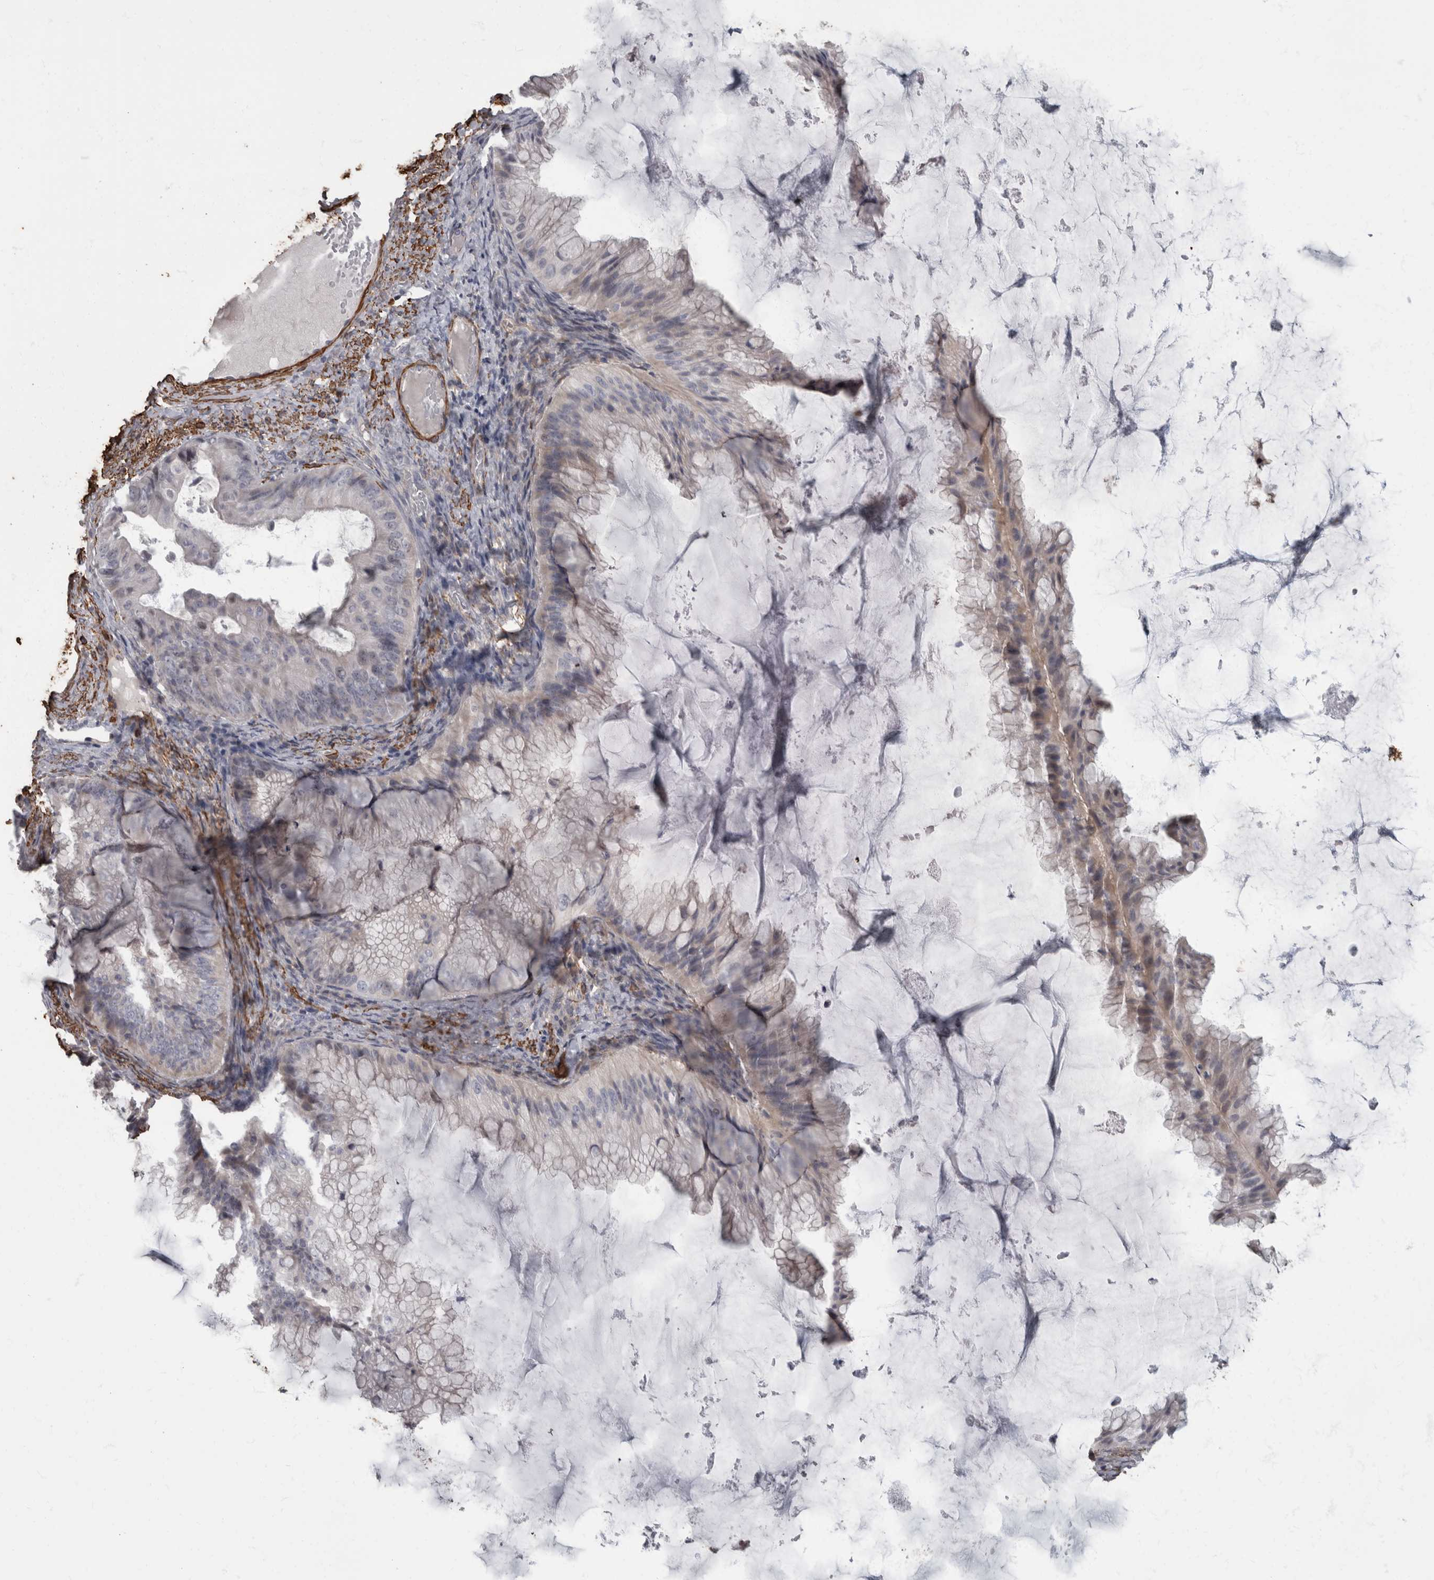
{"staining": {"intensity": "negative", "quantity": "none", "location": "none"}, "tissue": "ovarian cancer", "cell_type": "Tumor cells", "image_type": "cancer", "snomed": [{"axis": "morphology", "description": "Cystadenocarcinoma, mucinous, NOS"}, {"axis": "topography", "description": "Ovary"}], "caption": "A micrograph of mucinous cystadenocarcinoma (ovarian) stained for a protein reveals no brown staining in tumor cells.", "gene": "MASTL", "patient": {"sex": "female", "age": 61}}